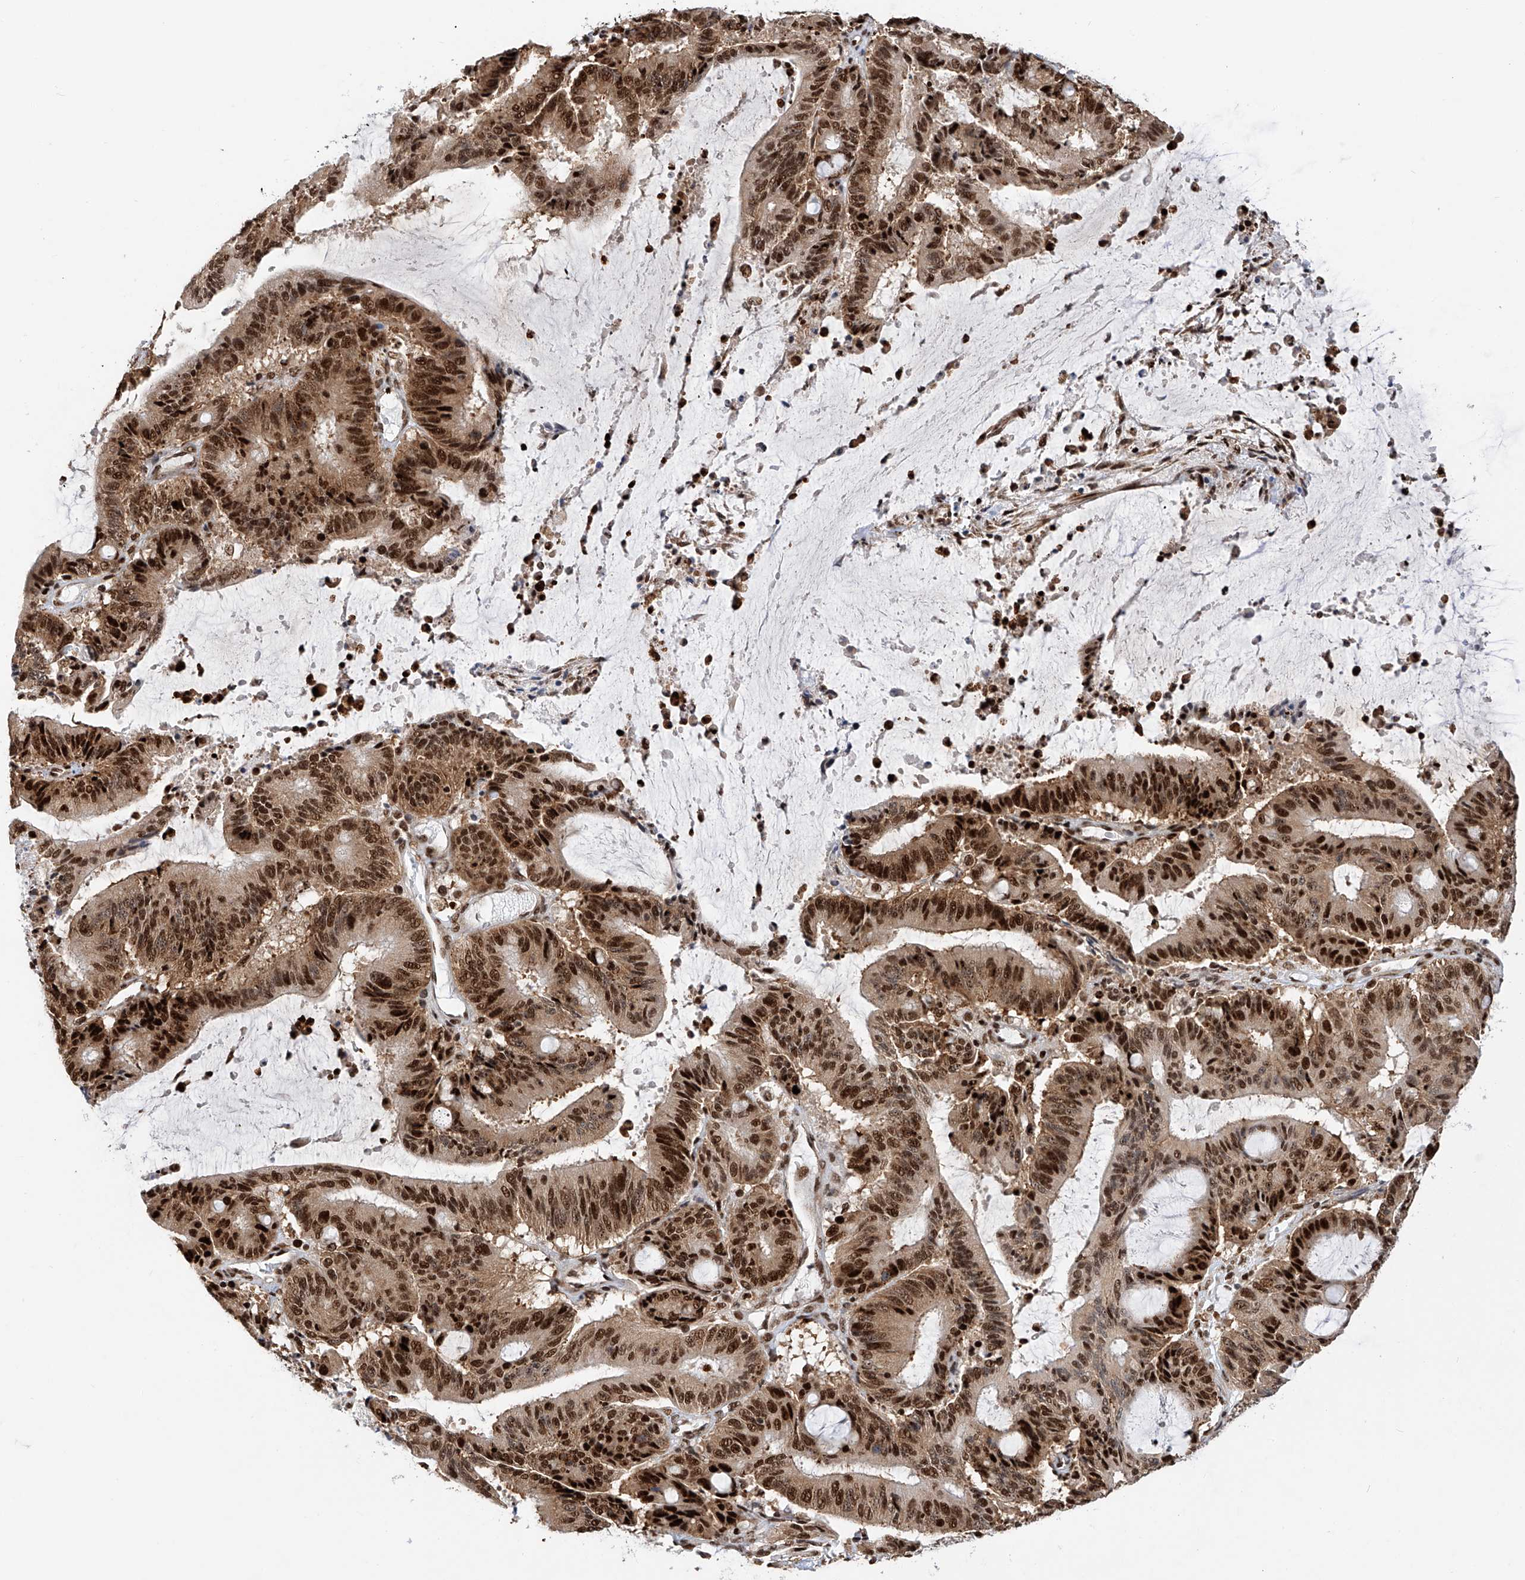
{"staining": {"intensity": "strong", "quantity": ">75%", "location": "nuclear"}, "tissue": "liver cancer", "cell_type": "Tumor cells", "image_type": "cancer", "snomed": [{"axis": "morphology", "description": "Normal tissue, NOS"}, {"axis": "morphology", "description": "Cholangiocarcinoma"}, {"axis": "topography", "description": "Liver"}, {"axis": "topography", "description": "Peripheral nerve tissue"}], "caption": "This image exhibits immunohistochemistry (IHC) staining of human cholangiocarcinoma (liver), with high strong nuclear staining in about >75% of tumor cells.", "gene": "SRSF6", "patient": {"sex": "female", "age": 73}}